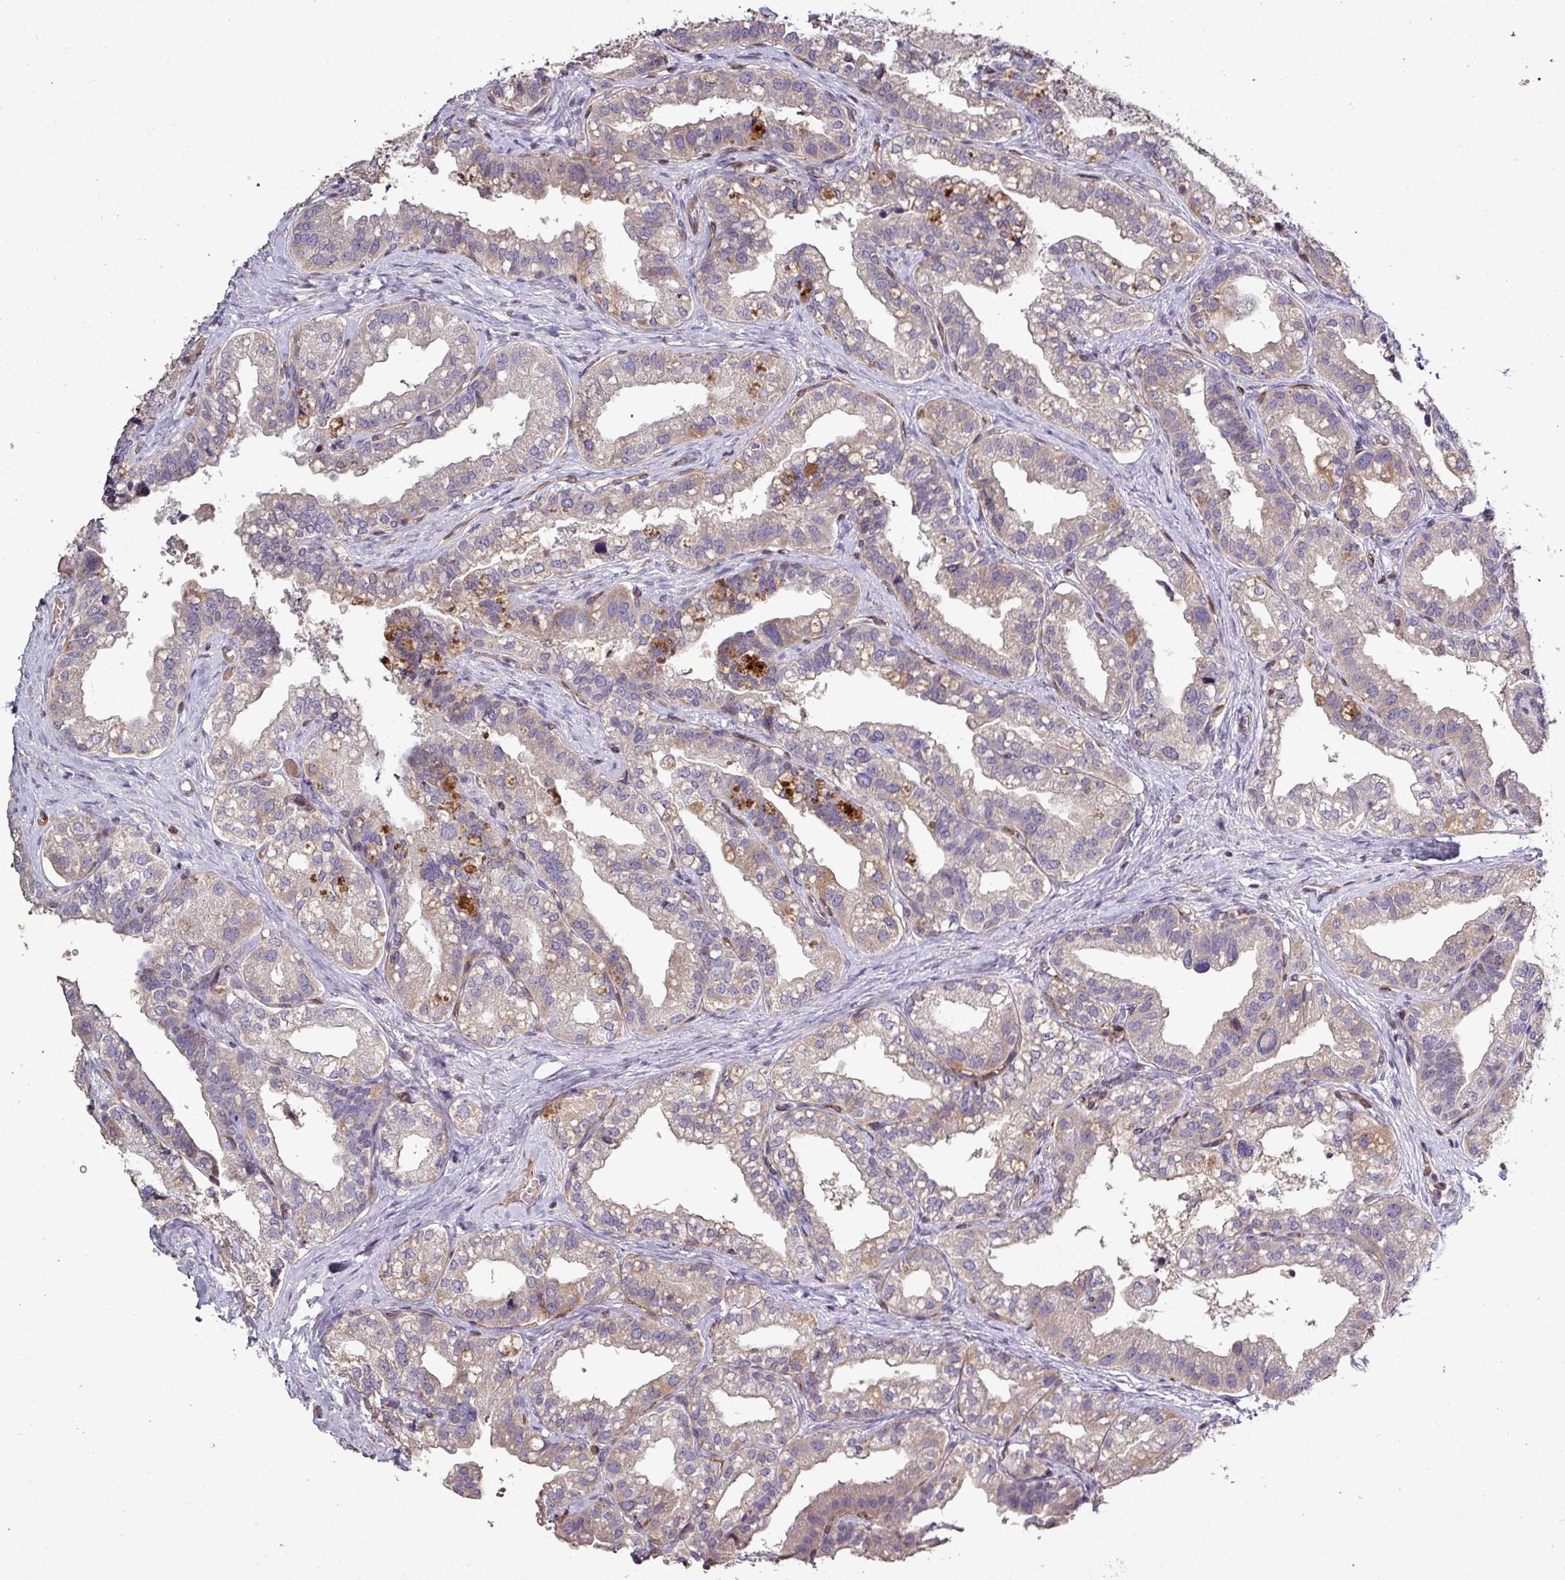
{"staining": {"intensity": "moderate", "quantity": "<25%", "location": "cytoplasmic/membranous"}, "tissue": "seminal vesicle", "cell_type": "Glandular cells", "image_type": "normal", "snomed": [{"axis": "morphology", "description": "Normal tissue, NOS"}, {"axis": "topography", "description": "Seminal veicle"}, {"axis": "topography", "description": "Peripheral nerve tissue"}], "caption": "Brown immunohistochemical staining in benign human seminal vesicle shows moderate cytoplasmic/membranous positivity in about <25% of glandular cells.", "gene": "RPL23A", "patient": {"sex": "male", "age": 60}}